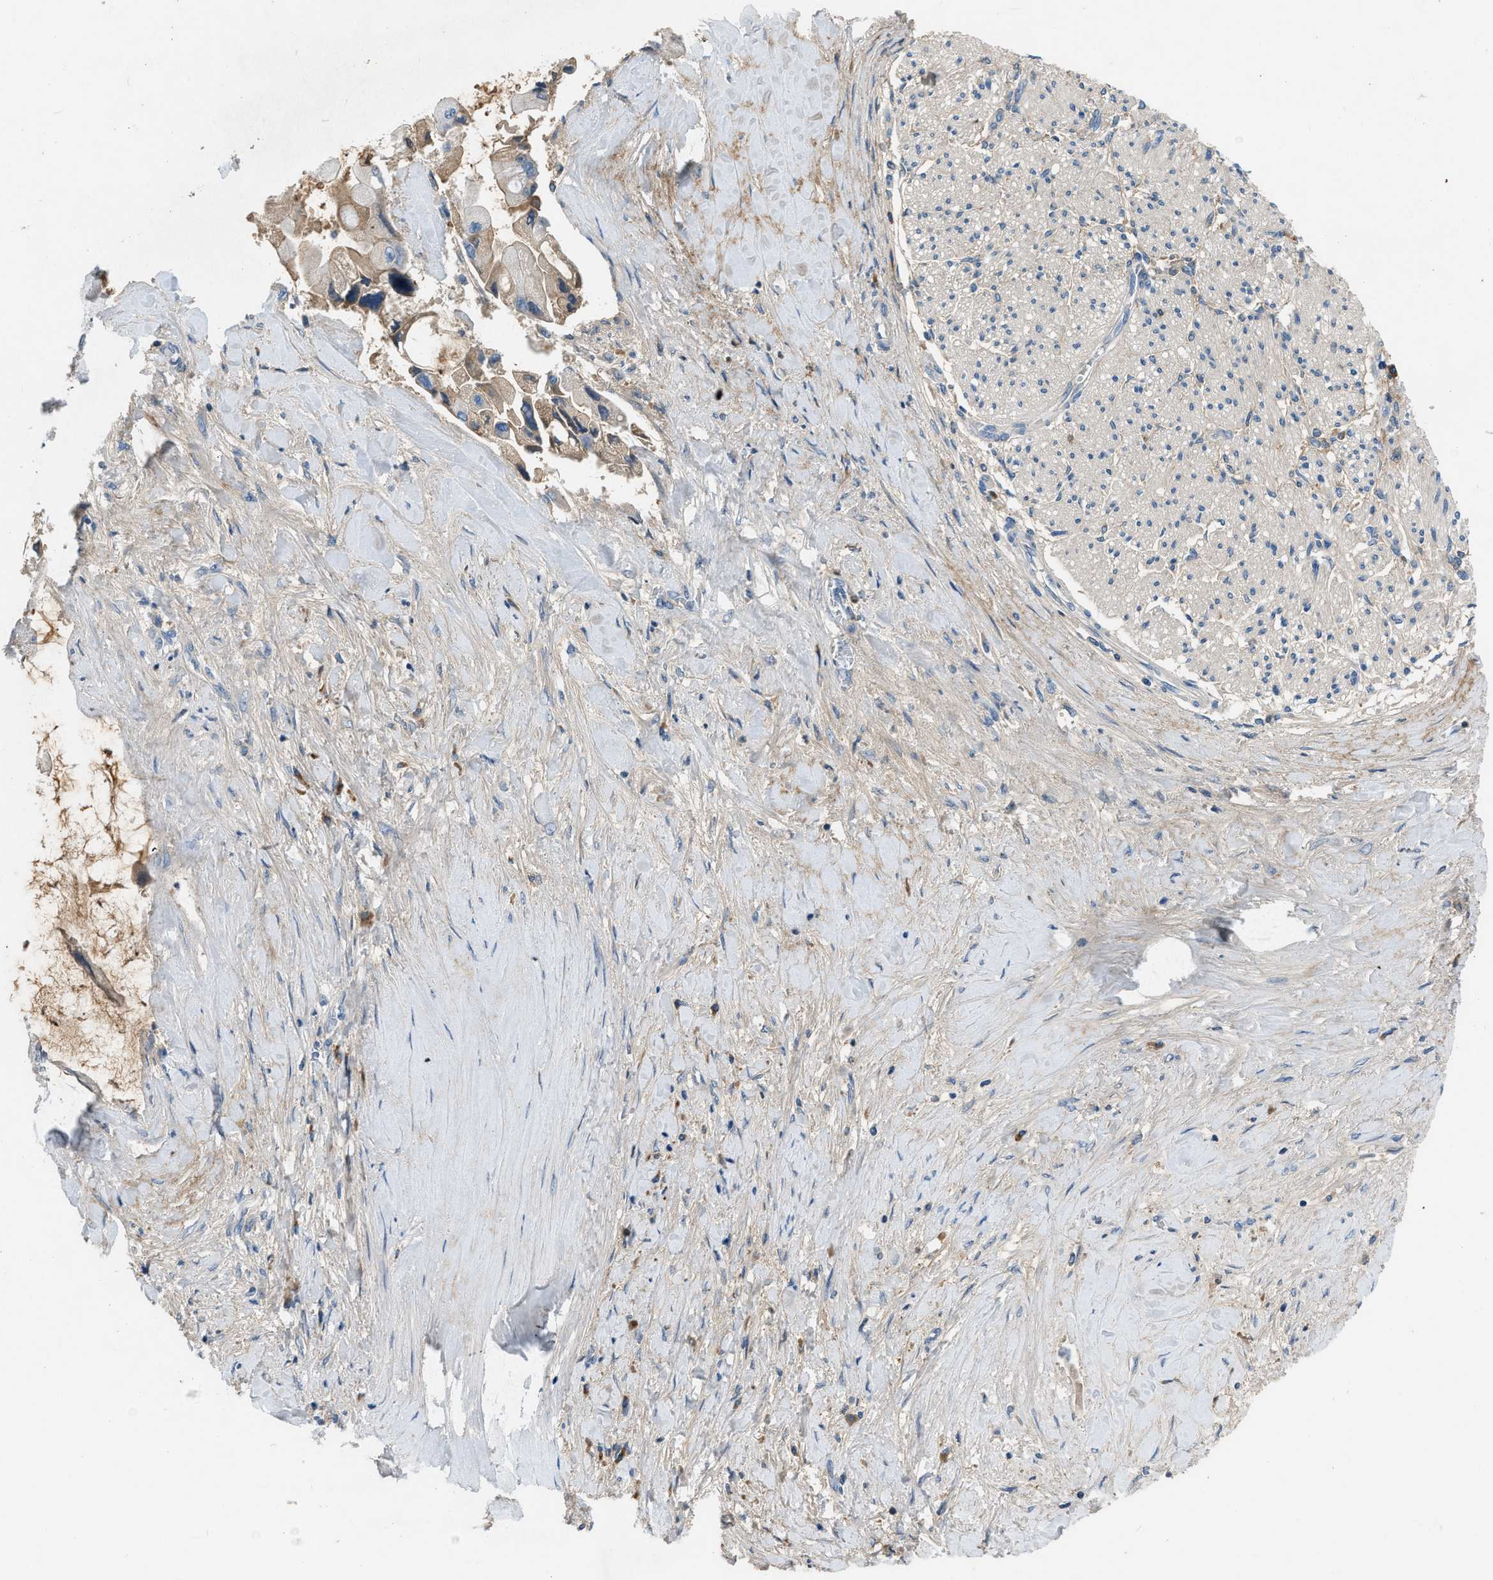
{"staining": {"intensity": "weak", "quantity": "<25%", "location": "cytoplasmic/membranous"}, "tissue": "liver cancer", "cell_type": "Tumor cells", "image_type": "cancer", "snomed": [{"axis": "morphology", "description": "Cholangiocarcinoma"}, {"axis": "topography", "description": "Liver"}], "caption": "This is an immunohistochemistry image of human liver cholangiocarcinoma. There is no positivity in tumor cells.", "gene": "STC1", "patient": {"sex": "male", "age": 50}}